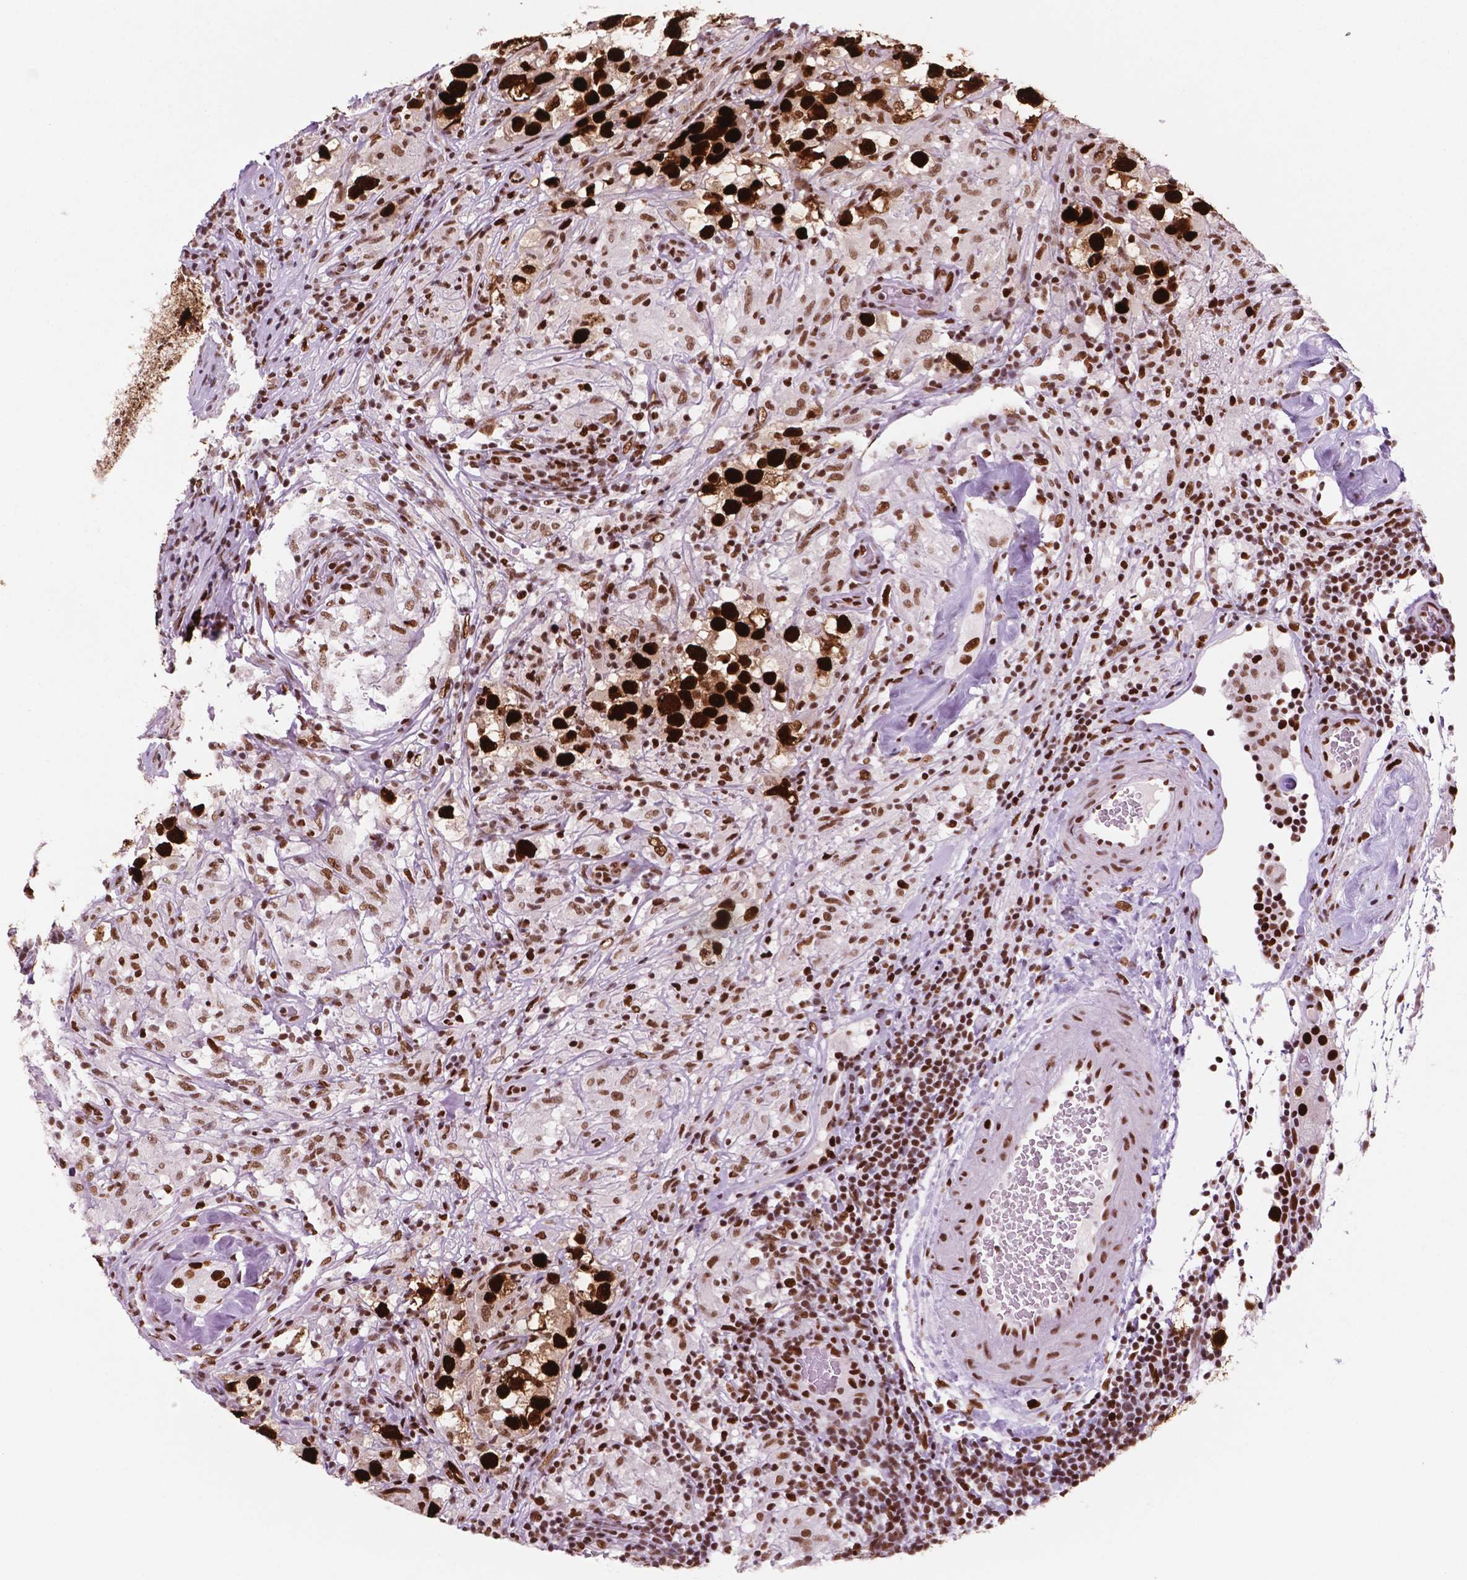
{"staining": {"intensity": "strong", "quantity": ">75%", "location": "nuclear"}, "tissue": "testis cancer", "cell_type": "Tumor cells", "image_type": "cancer", "snomed": [{"axis": "morphology", "description": "Seminoma, NOS"}, {"axis": "topography", "description": "Testis"}], "caption": "High-power microscopy captured an immunohistochemistry photomicrograph of testis seminoma, revealing strong nuclear expression in approximately >75% of tumor cells.", "gene": "MSH6", "patient": {"sex": "male", "age": 46}}